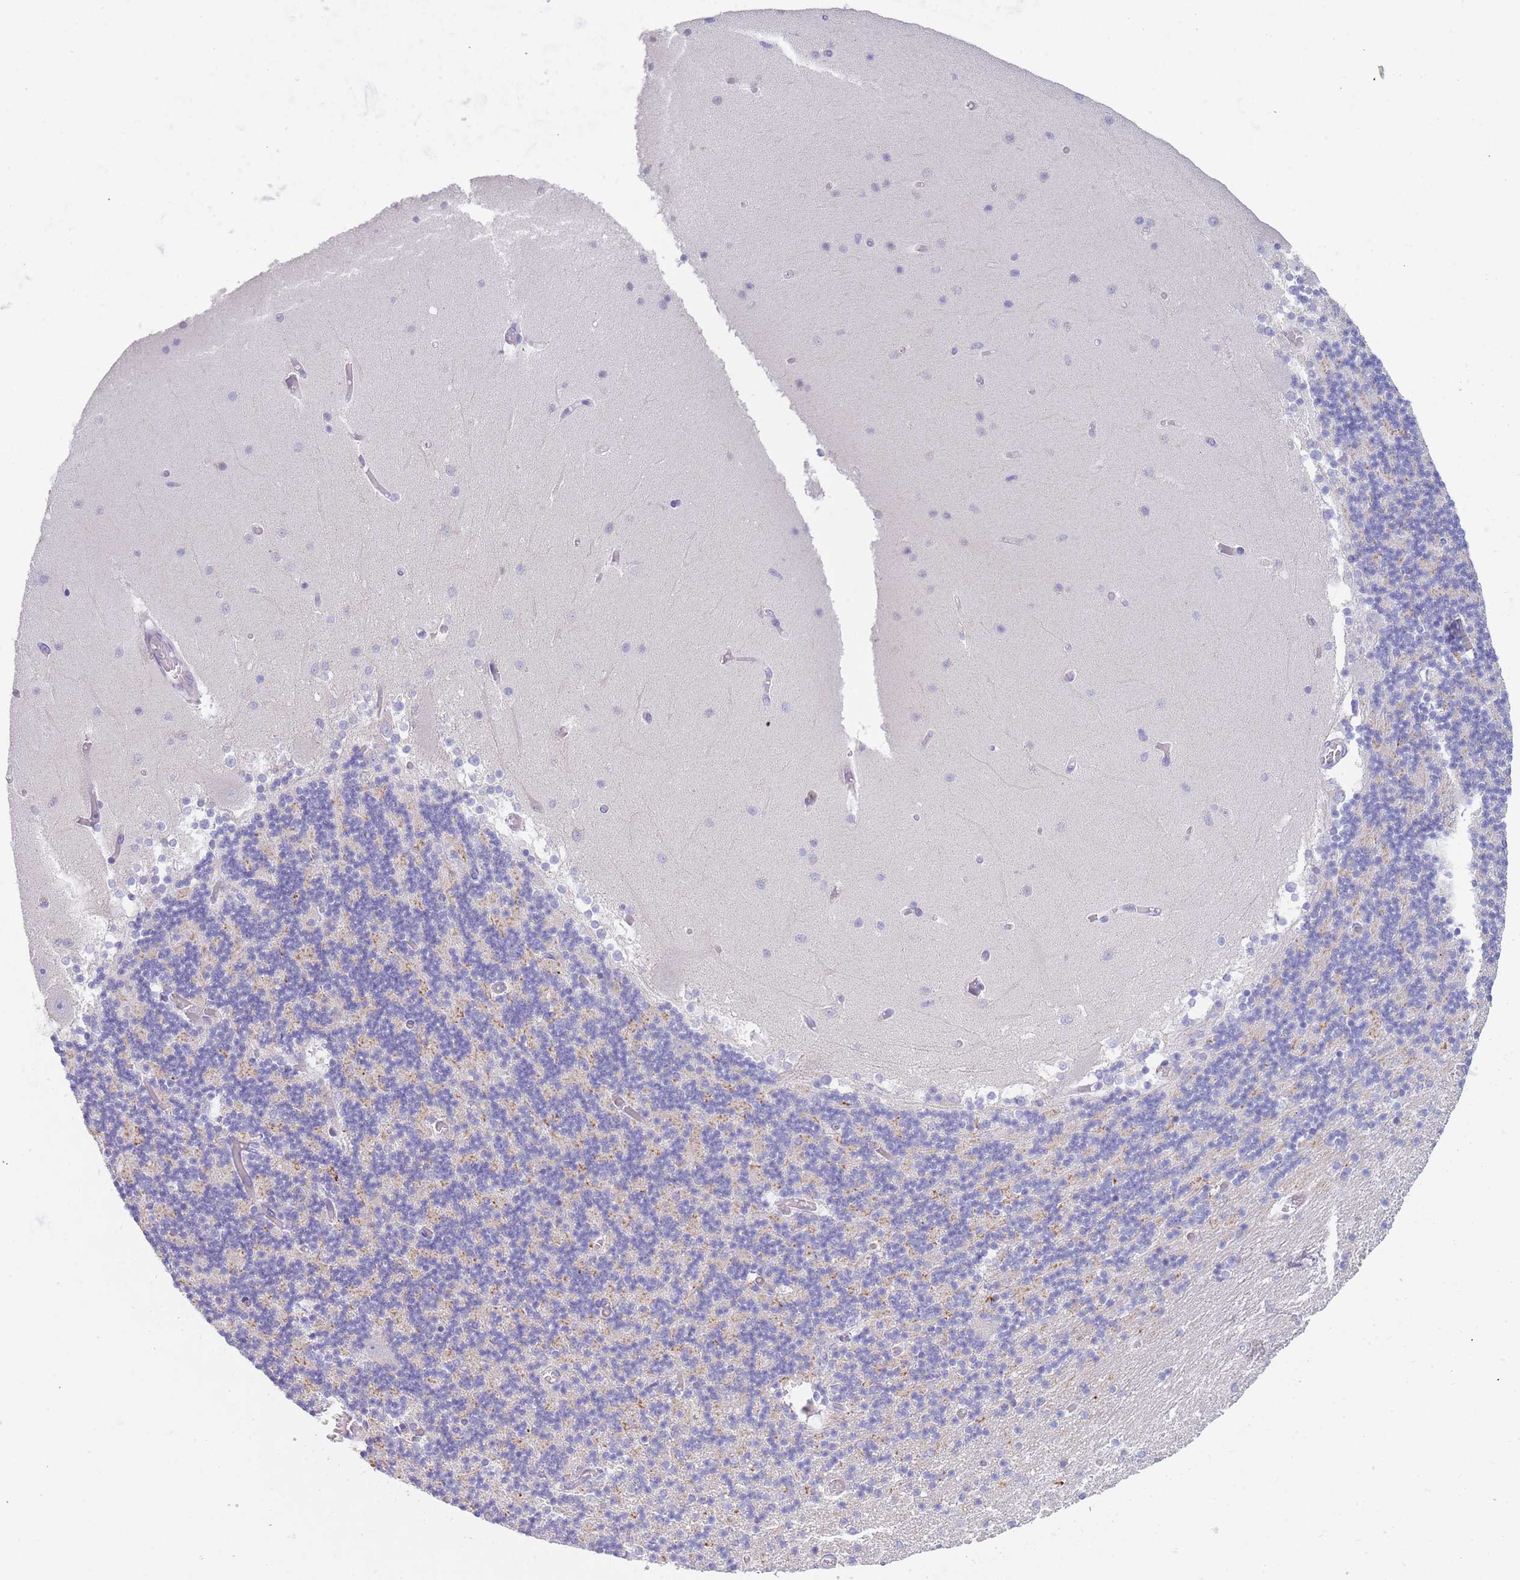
{"staining": {"intensity": "negative", "quantity": "none", "location": "none"}, "tissue": "cerebellum", "cell_type": "Cells in granular layer", "image_type": "normal", "snomed": [{"axis": "morphology", "description": "Normal tissue, NOS"}, {"axis": "topography", "description": "Cerebellum"}], "caption": "High power microscopy histopathology image of an immunohistochemistry micrograph of benign cerebellum, revealing no significant positivity in cells in granular layer. (DAB (3,3'-diaminobenzidine) immunohistochemistry, high magnification).", "gene": "CCDC149", "patient": {"sex": "female", "age": 28}}